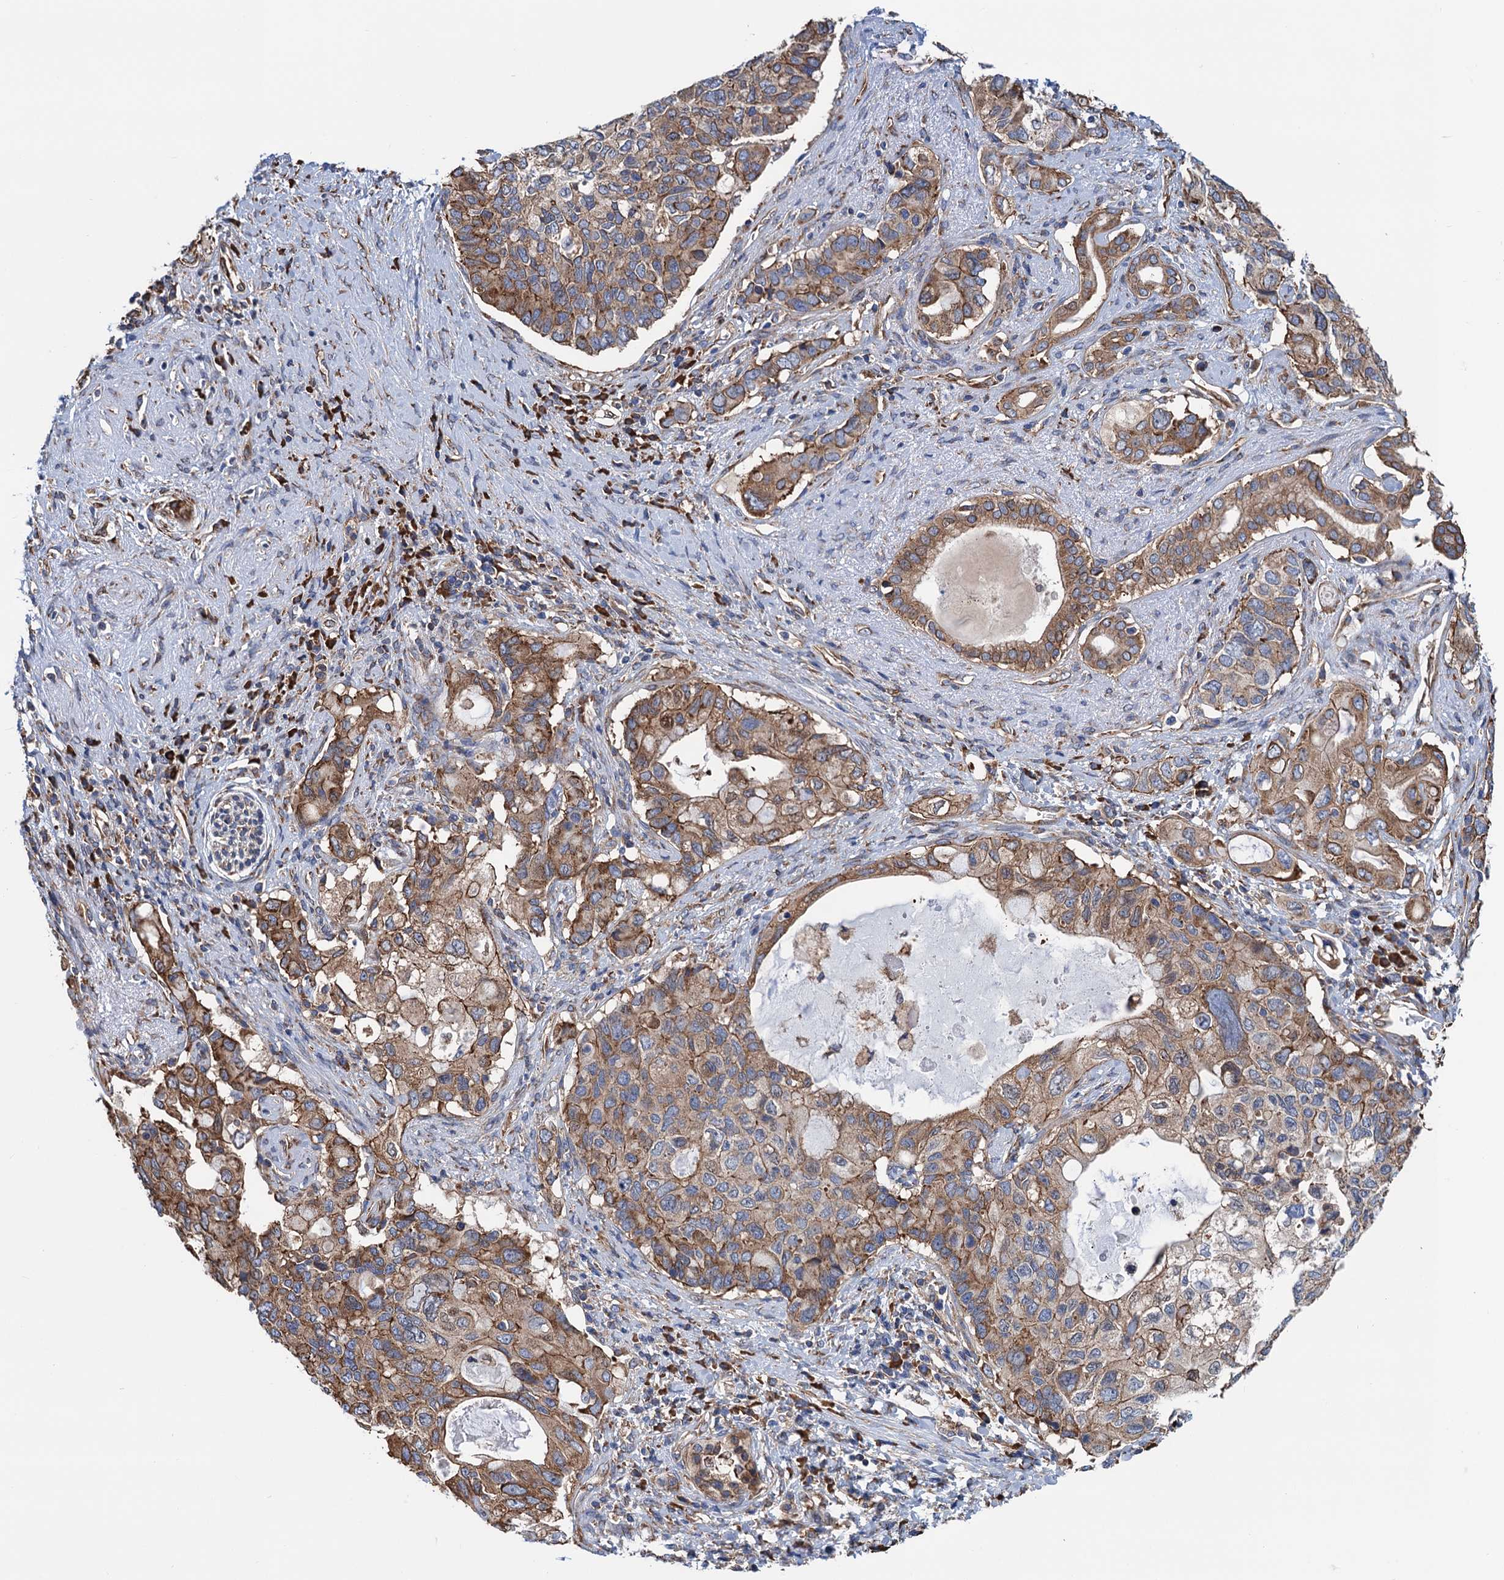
{"staining": {"intensity": "moderate", "quantity": ">75%", "location": "cytoplasmic/membranous"}, "tissue": "pancreatic cancer", "cell_type": "Tumor cells", "image_type": "cancer", "snomed": [{"axis": "morphology", "description": "Adenocarcinoma, NOS"}, {"axis": "topography", "description": "Pancreas"}], "caption": "Immunohistochemical staining of pancreatic adenocarcinoma displays moderate cytoplasmic/membranous protein staining in about >75% of tumor cells.", "gene": "SLC12A7", "patient": {"sex": "female", "age": 56}}